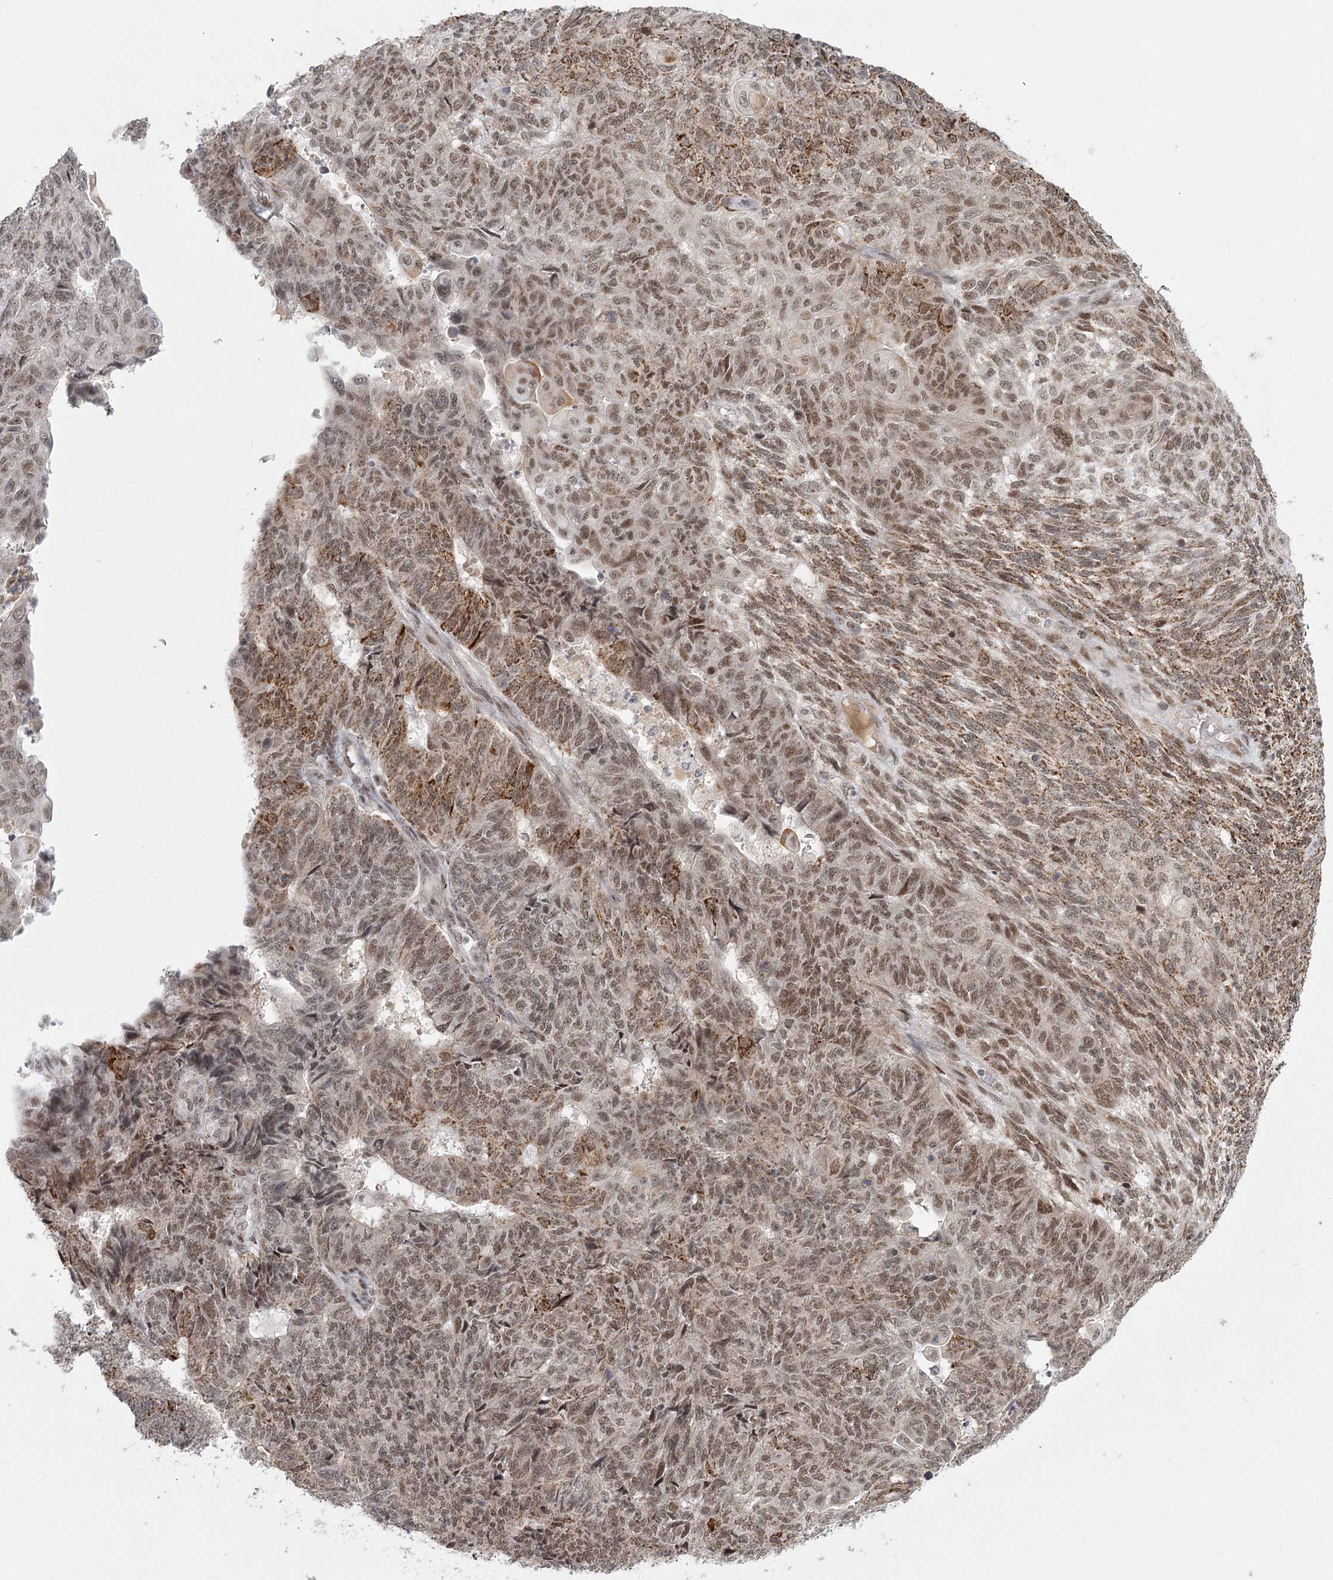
{"staining": {"intensity": "moderate", "quantity": ">75%", "location": "cytoplasmic/membranous,nuclear"}, "tissue": "endometrial cancer", "cell_type": "Tumor cells", "image_type": "cancer", "snomed": [{"axis": "morphology", "description": "Adenocarcinoma, NOS"}, {"axis": "topography", "description": "Endometrium"}], "caption": "Protein staining by immunohistochemistry (IHC) displays moderate cytoplasmic/membranous and nuclear positivity in about >75% of tumor cells in endometrial adenocarcinoma.", "gene": "CIB4", "patient": {"sex": "female", "age": 32}}